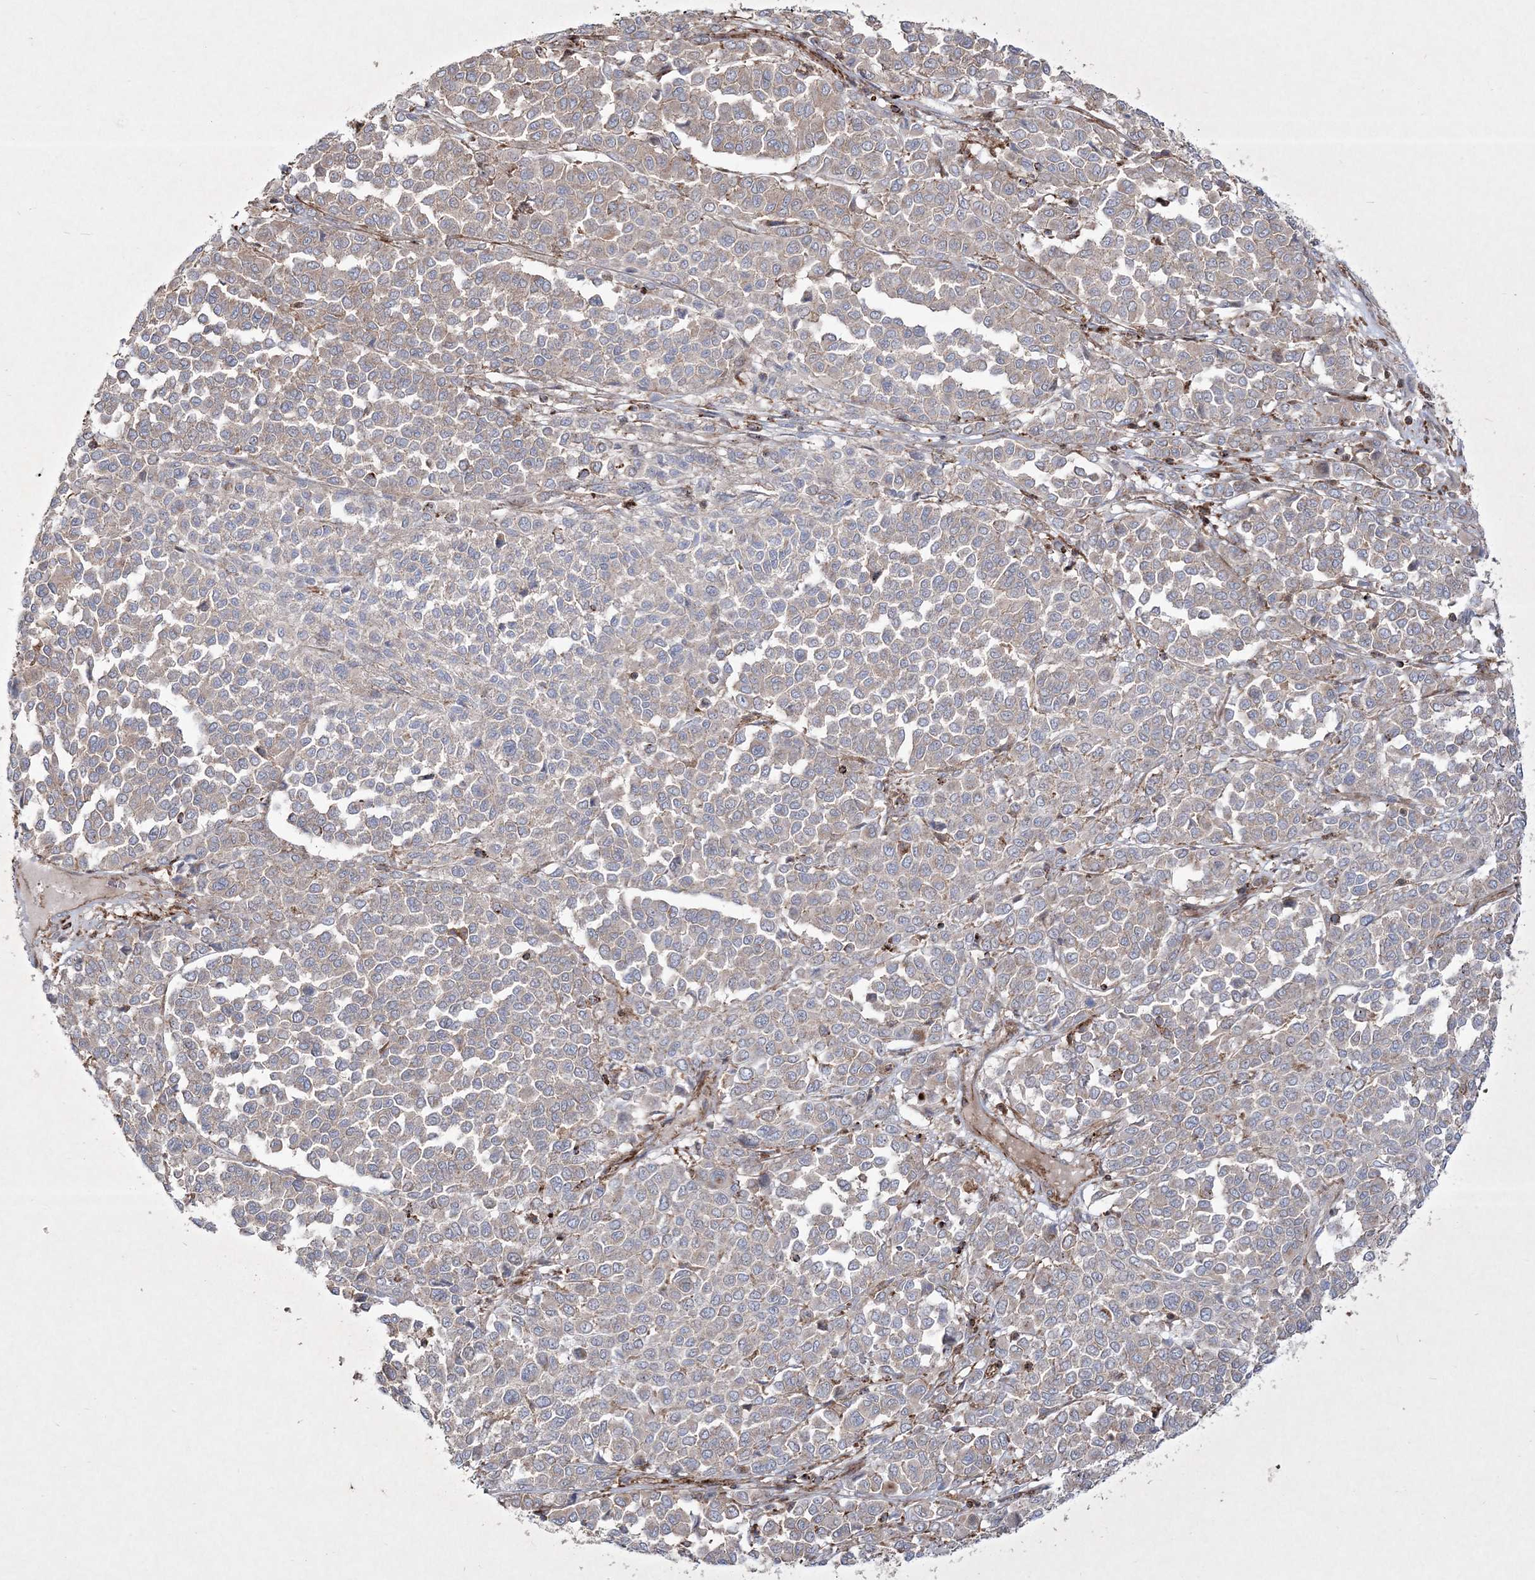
{"staining": {"intensity": "negative", "quantity": "none", "location": "none"}, "tissue": "melanoma", "cell_type": "Tumor cells", "image_type": "cancer", "snomed": [{"axis": "morphology", "description": "Malignant melanoma, Metastatic site"}, {"axis": "topography", "description": "Pancreas"}], "caption": "Protein analysis of melanoma shows no significant positivity in tumor cells.", "gene": "RICTOR", "patient": {"sex": "female", "age": 30}}